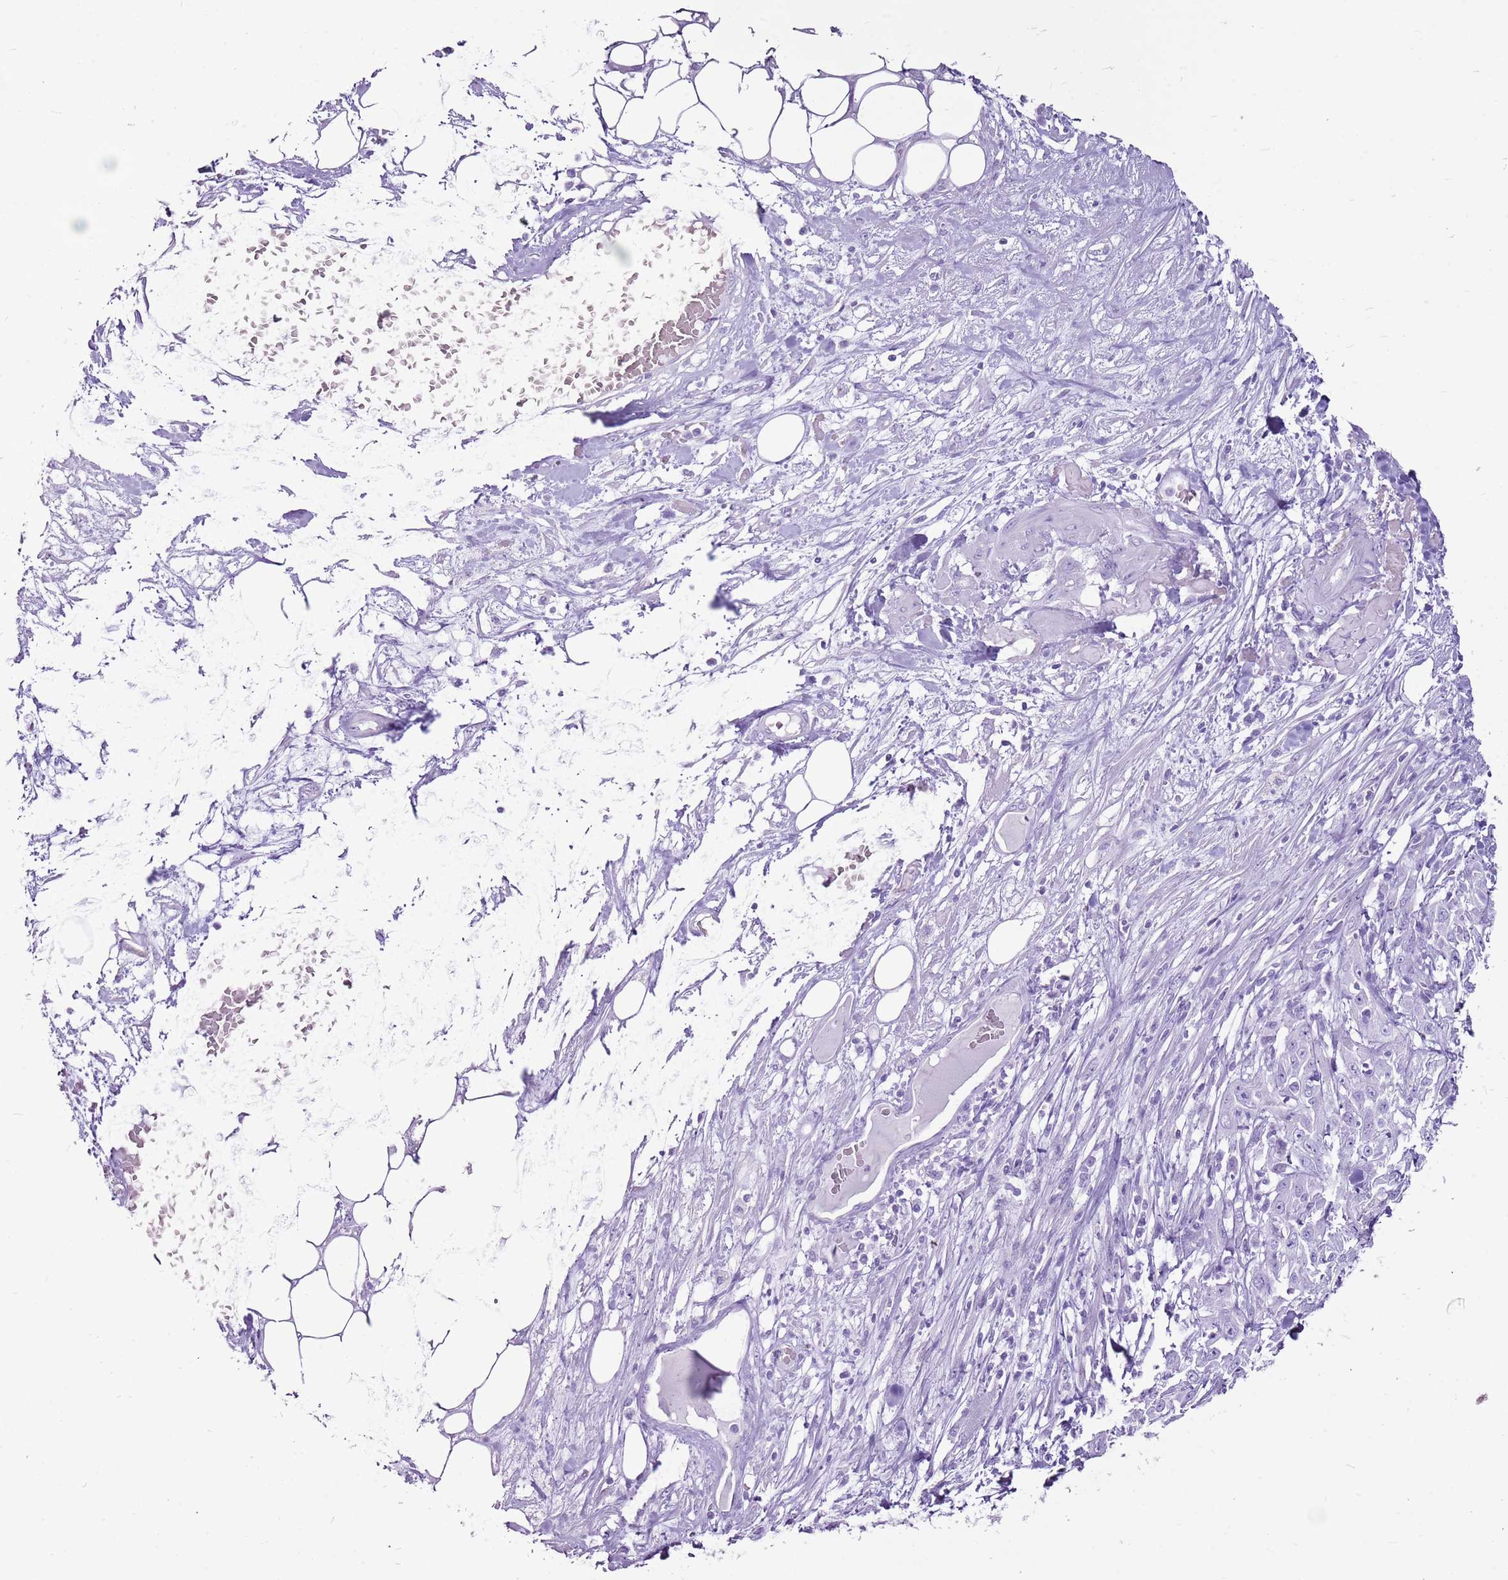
{"staining": {"intensity": "negative", "quantity": "none", "location": "none"}, "tissue": "skin cancer", "cell_type": "Tumor cells", "image_type": "cancer", "snomed": [{"axis": "morphology", "description": "Squamous cell carcinoma, NOS"}, {"axis": "morphology", "description": "Squamous cell carcinoma, metastatic, NOS"}, {"axis": "topography", "description": "Skin"}, {"axis": "topography", "description": "Lymph node"}], "caption": "Immunohistochemistry photomicrograph of neoplastic tissue: skin cancer (metastatic squamous cell carcinoma) stained with DAB demonstrates no significant protein positivity in tumor cells.", "gene": "CNFN", "patient": {"sex": "male", "age": 75}}